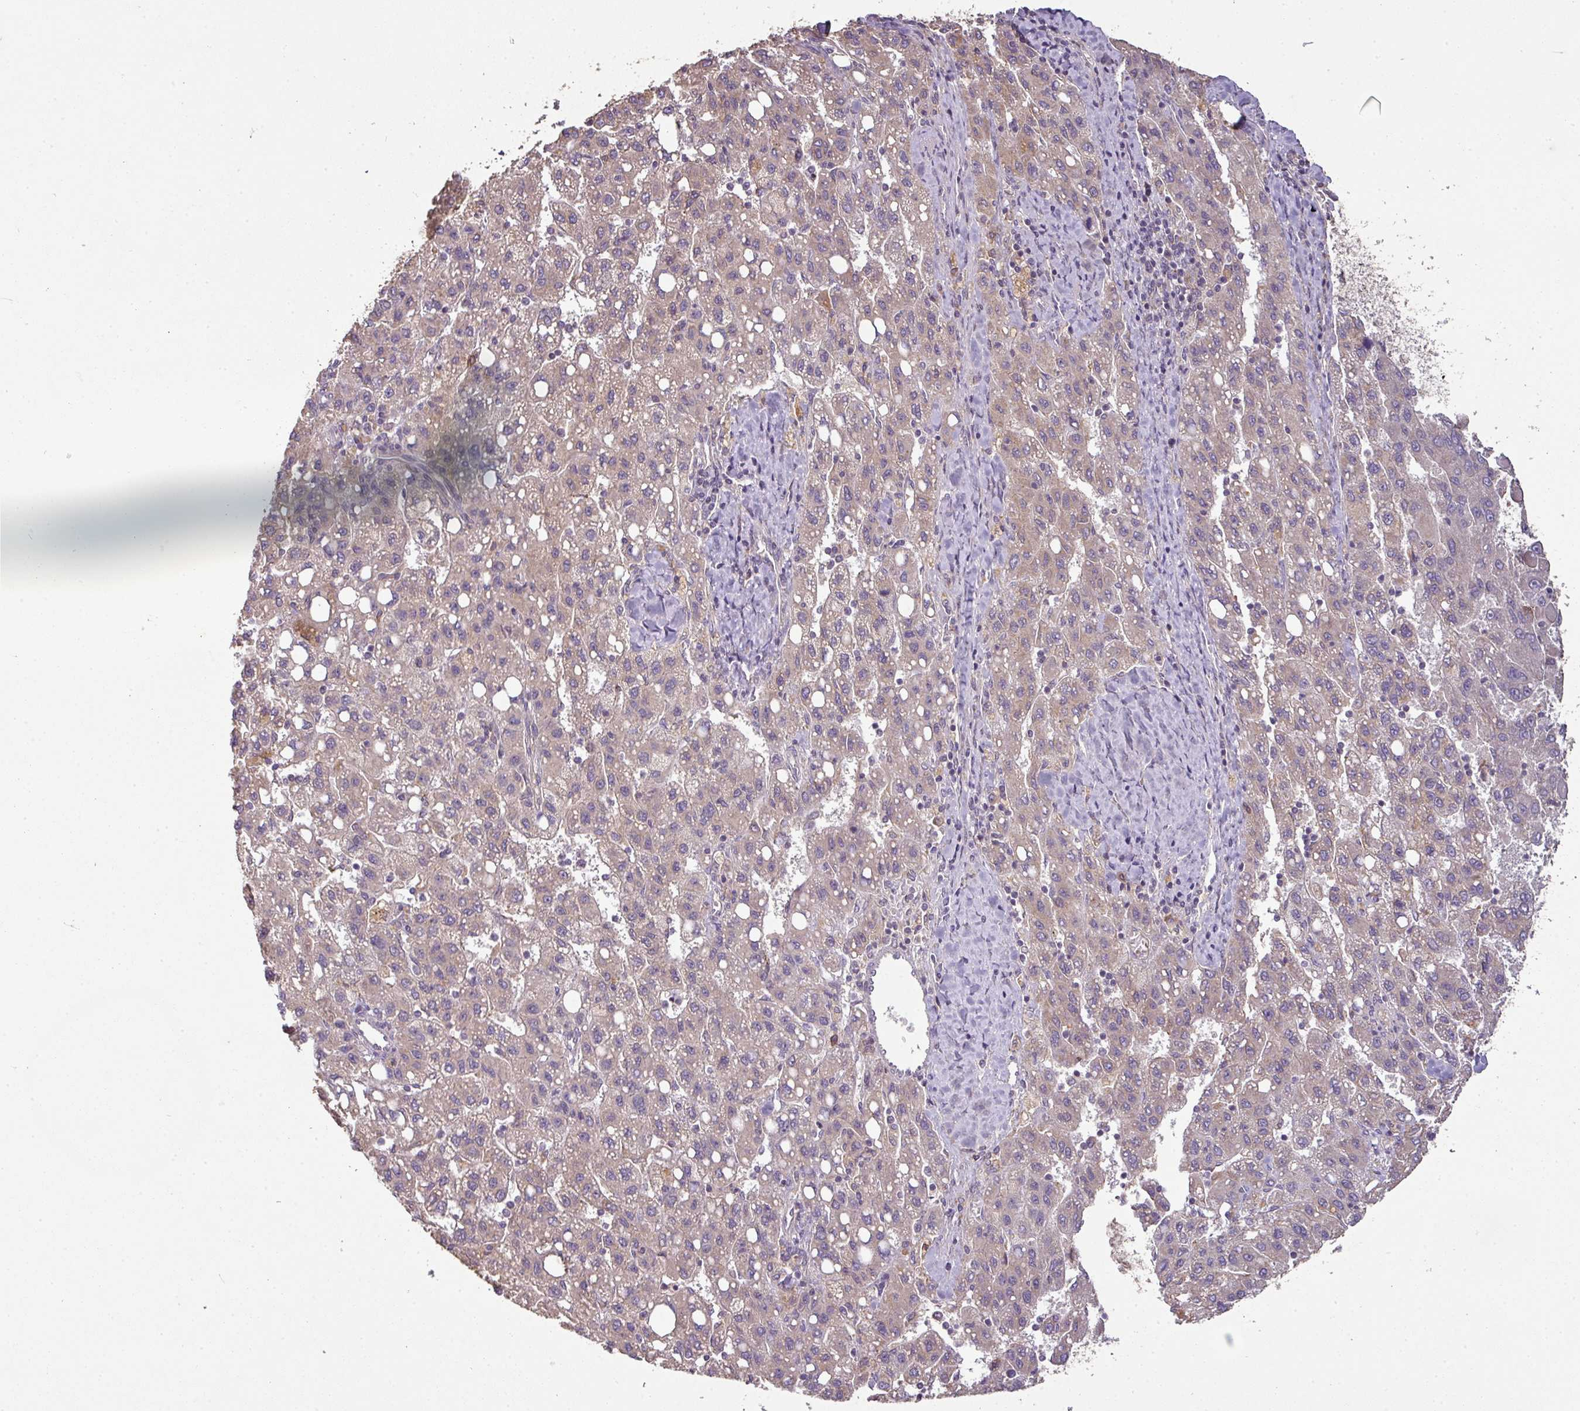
{"staining": {"intensity": "weak", "quantity": "25%-75%", "location": "cytoplasmic/membranous"}, "tissue": "liver cancer", "cell_type": "Tumor cells", "image_type": "cancer", "snomed": [{"axis": "morphology", "description": "Carcinoma, Hepatocellular, NOS"}, {"axis": "topography", "description": "Liver"}], "caption": "This histopathology image exhibits liver hepatocellular carcinoma stained with immunohistochemistry (IHC) to label a protein in brown. The cytoplasmic/membranous of tumor cells show weak positivity for the protein. Nuclei are counter-stained blue.", "gene": "SPCS3", "patient": {"sex": "female", "age": 82}}